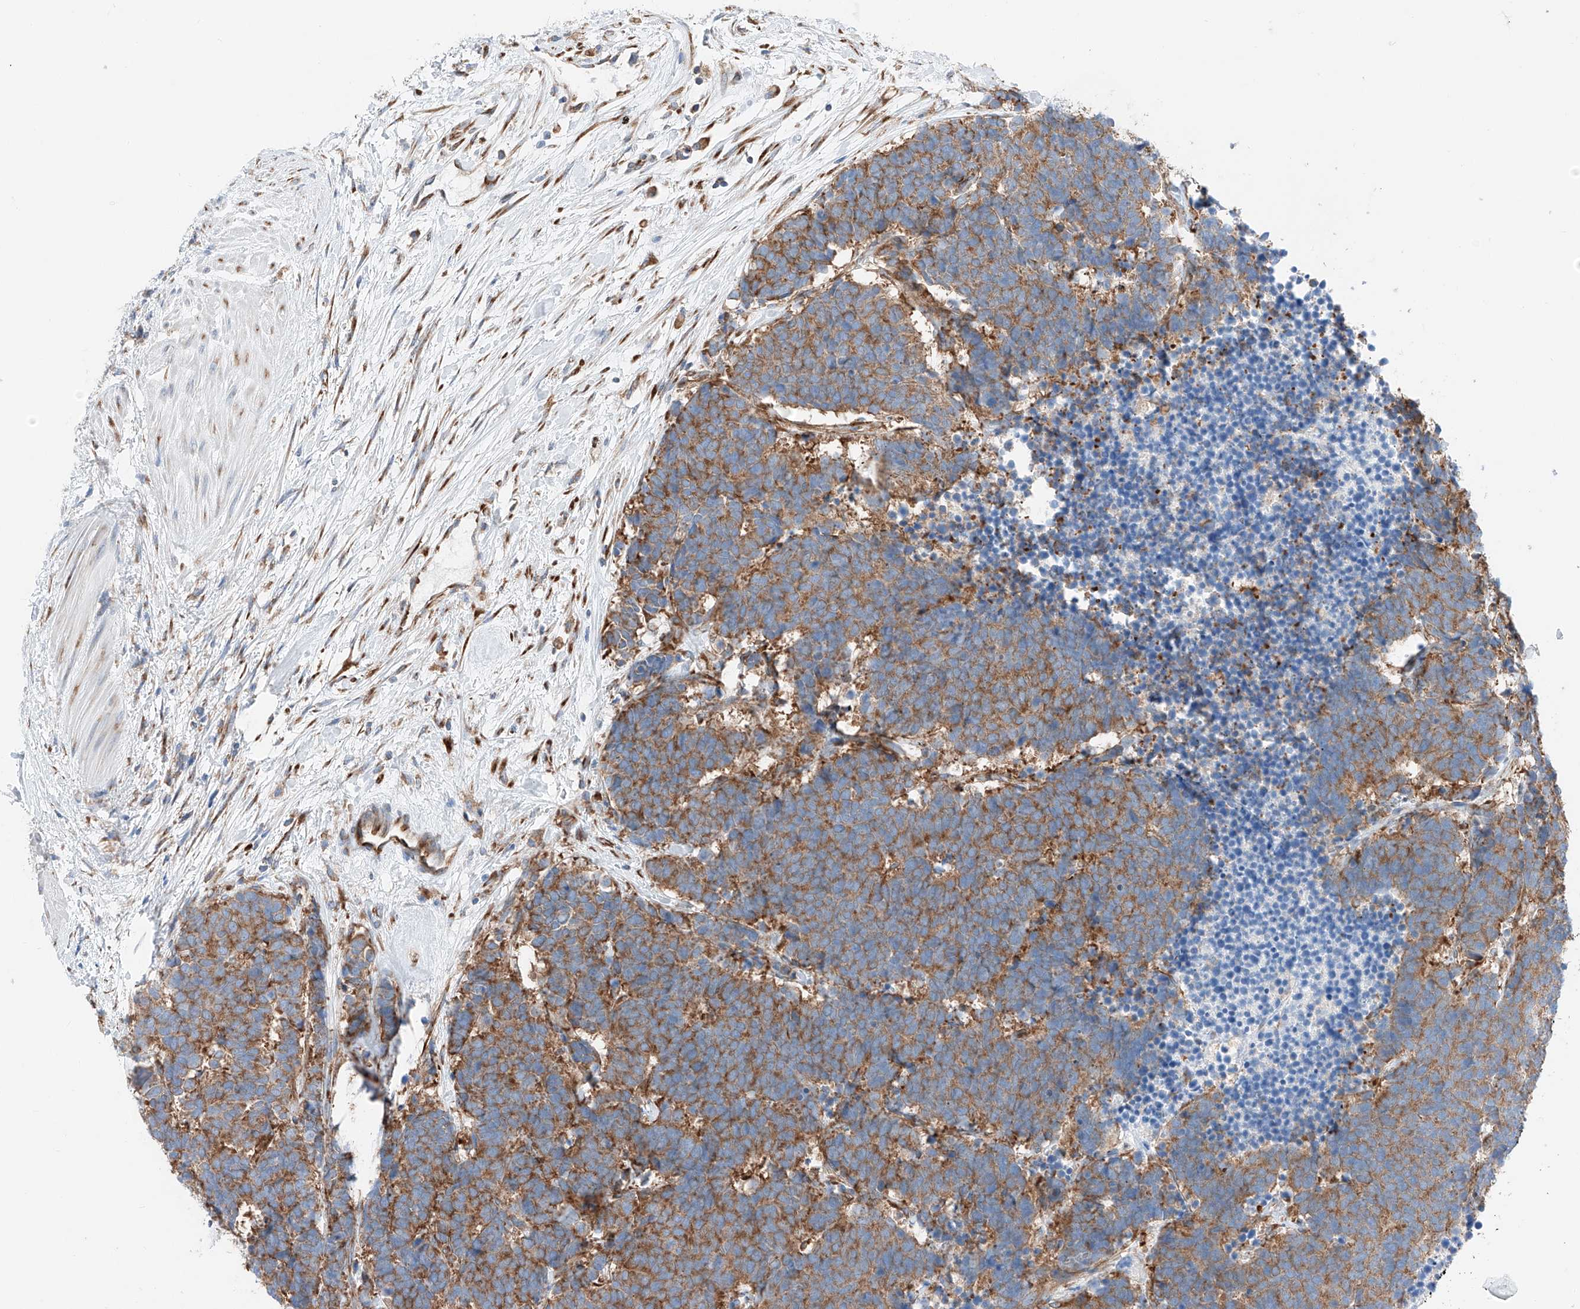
{"staining": {"intensity": "moderate", "quantity": ">75%", "location": "cytoplasmic/membranous"}, "tissue": "carcinoid", "cell_type": "Tumor cells", "image_type": "cancer", "snomed": [{"axis": "morphology", "description": "Carcinoma, NOS"}, {"axis": "morphology", "description": "Carcinoid, malignant, NOS"}, {"axis": "topography", "description": "Urinary bladder"}], "caption": "Immunohistochemical staining of carcinoid (malignant) reveals moderate cytoplasmic/membranous protein staining in approximately >75% of tumor cells.", "gene": "CRELD1", "patient": {"sex": "male", "age": 57}}